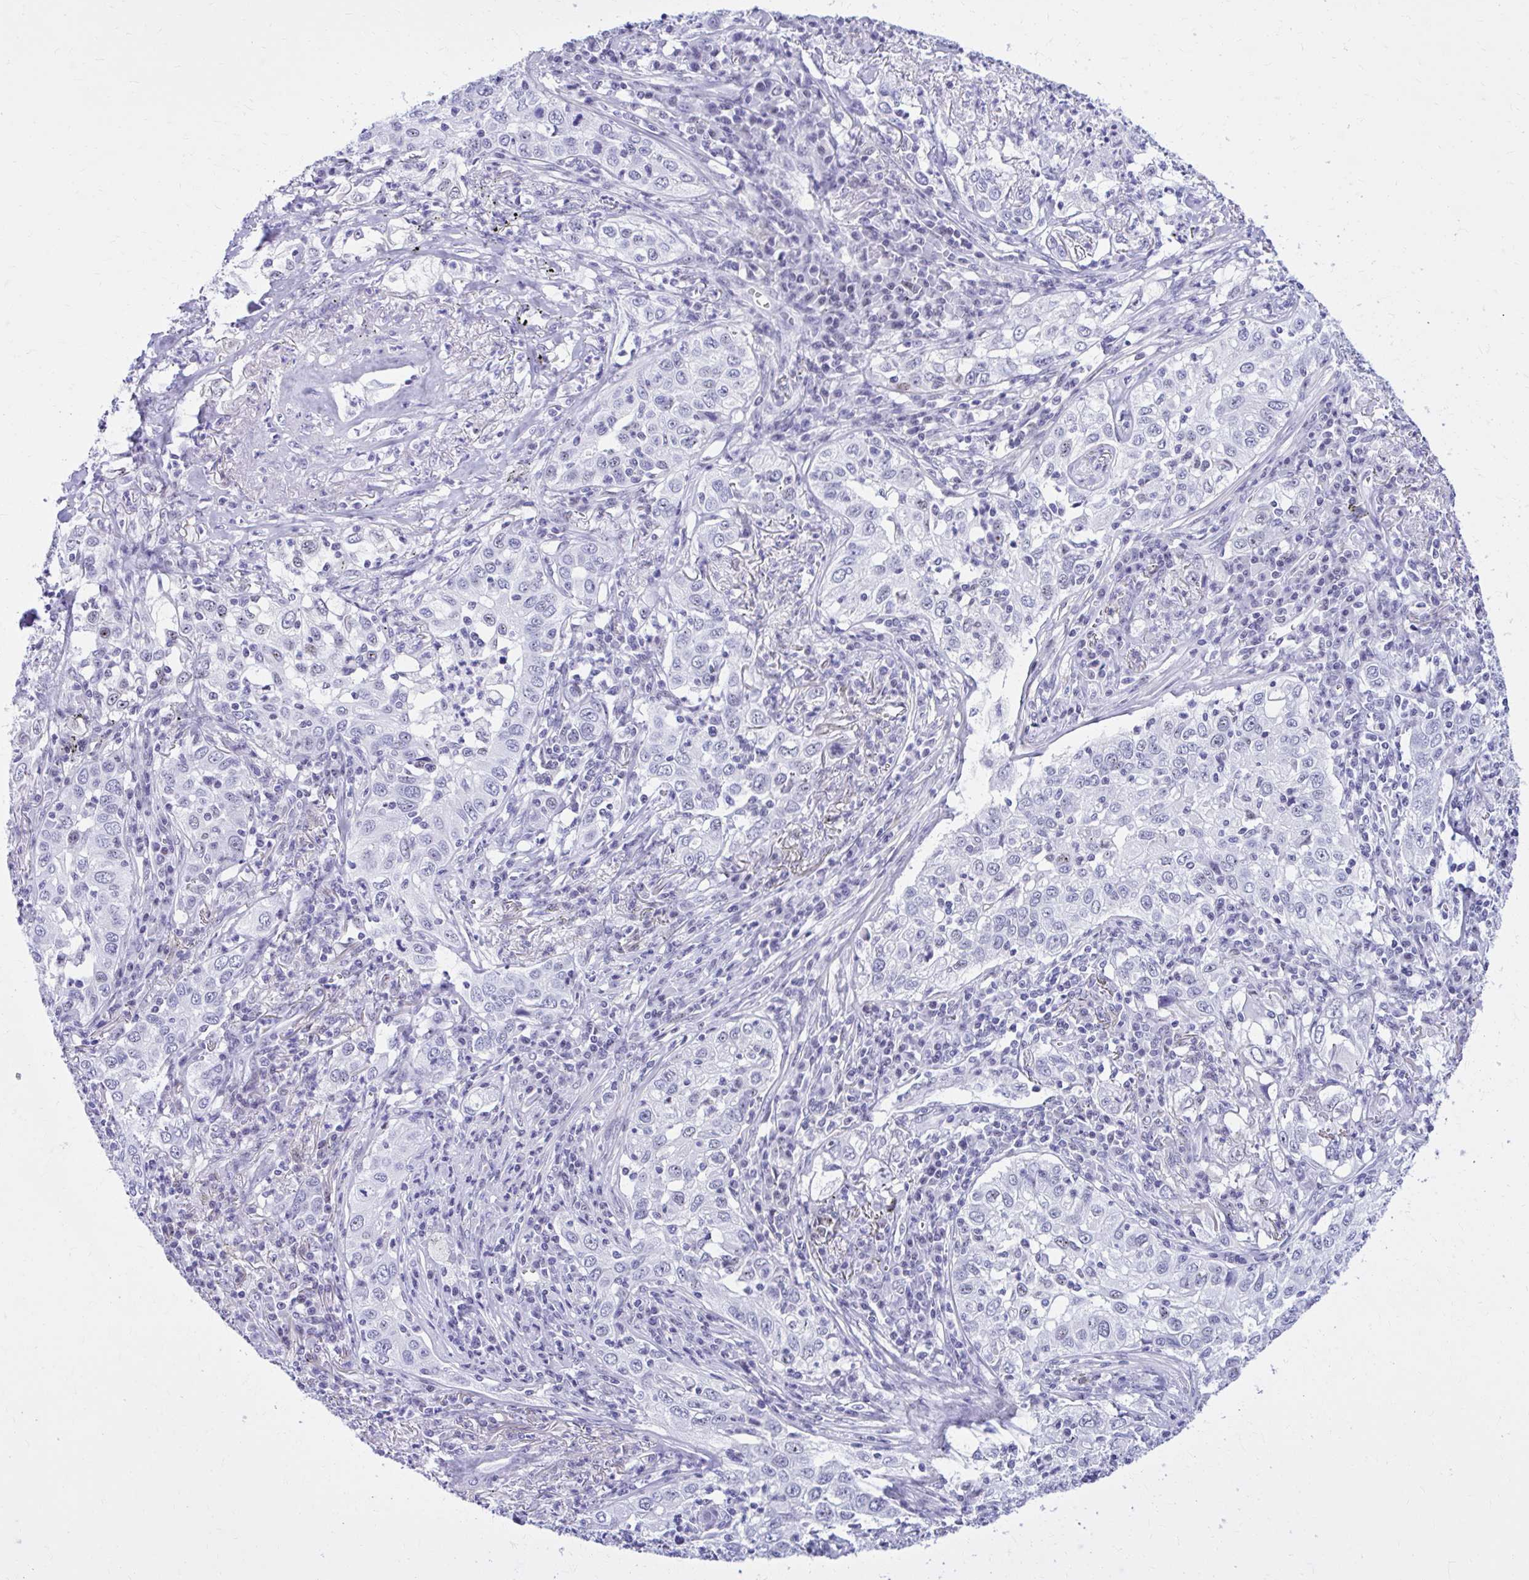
{"staining": {"intensity": "negative", "quantity": "none", "location": "none"}, "tissue": "lung cancer", "cell_type": "Tumor cells", "image_type": "cancer", "snomed": [{"axis": "morphology", "description": "Squamous cell carcinoma, NOS"}, {"axis": "topography", "description": "Lung"}], "caption": "Immunohistochemistry photomicrograph of human lung cancer (squamous cell carcinoma) stained for a protein (brown), which demonstrates no staining in tumor cells.", "gene": "RASL11B", "patient": {"sex": "male", "age": 71}}